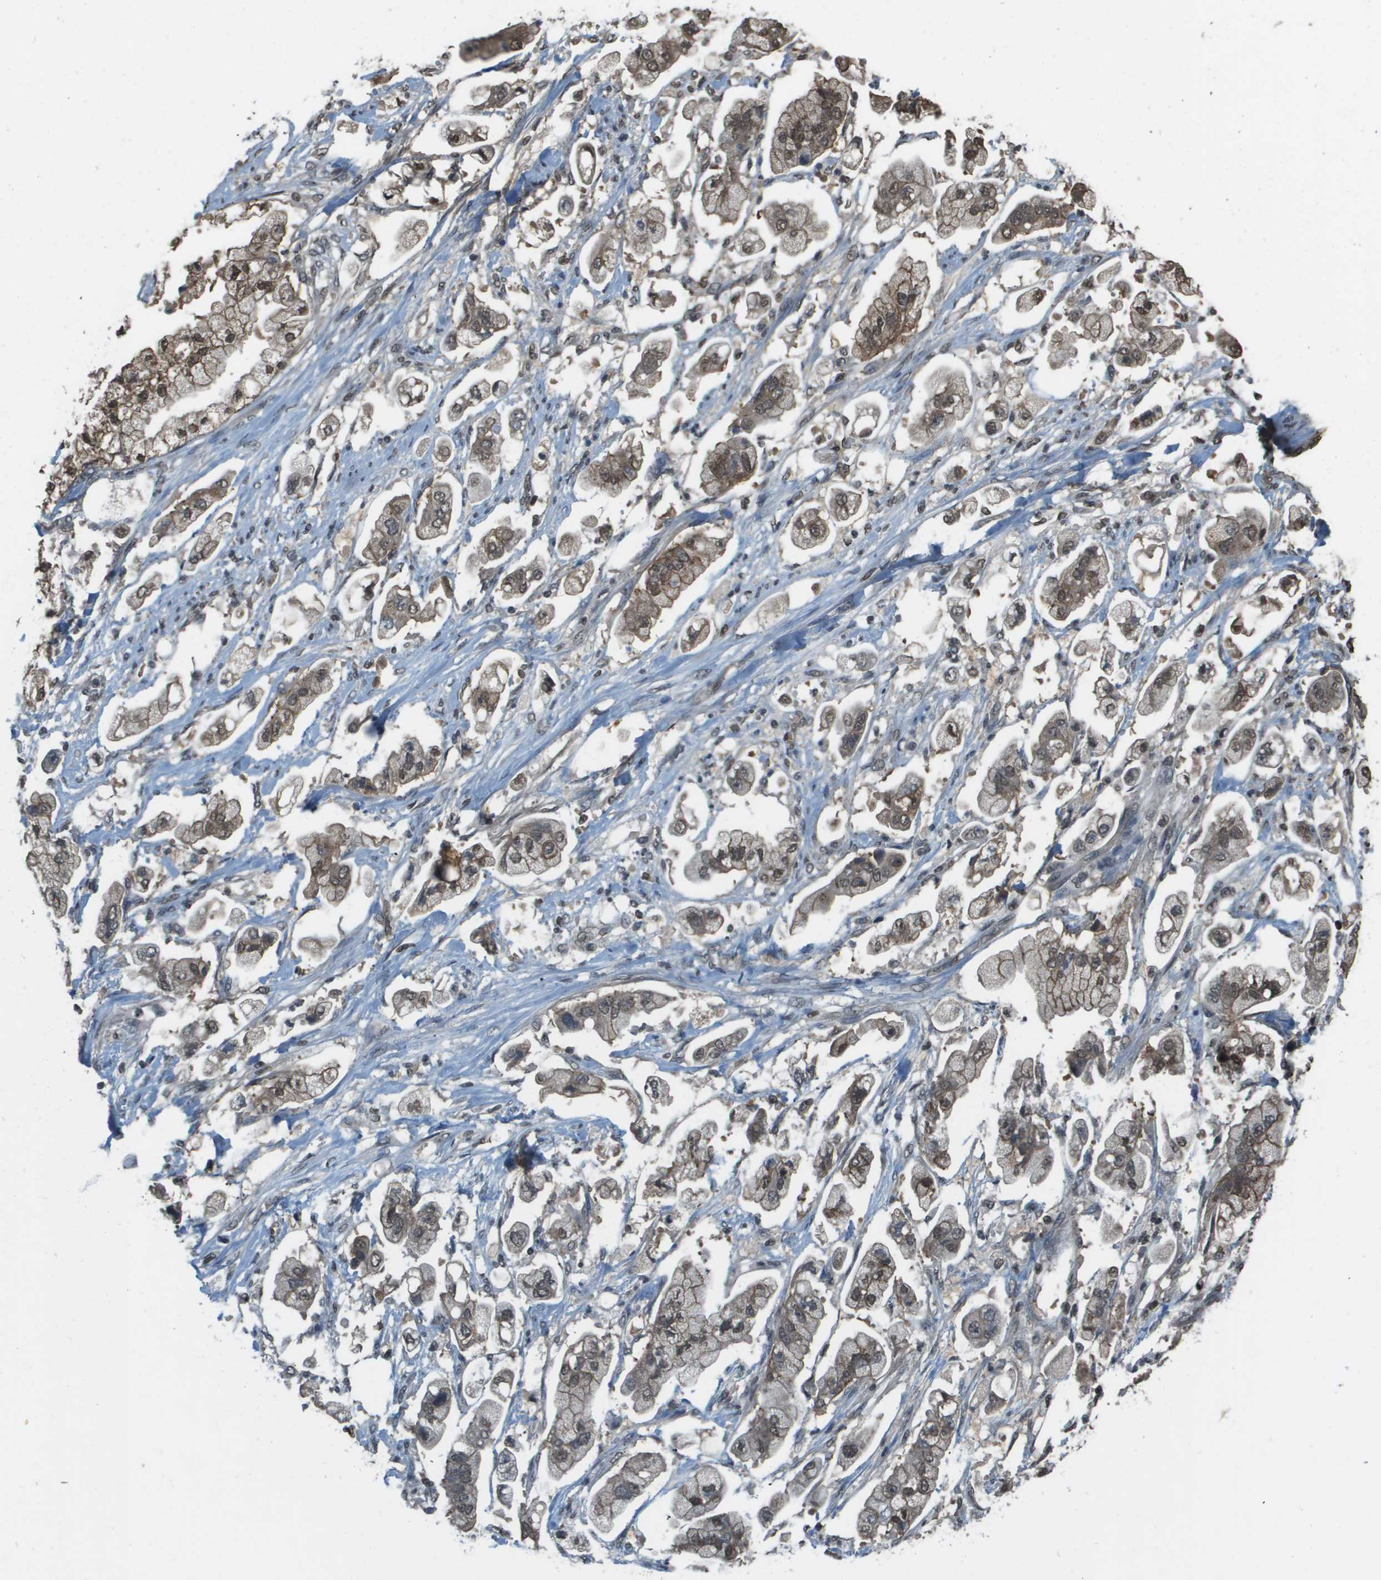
{"staining": {"intensity": "weak", "quantity": "25%-75%", "location": "nuclear"}, "tissue": "stomach cancer", "cell_type": "Tumor cells", "image_type": "cancer", "snomed": [{"axis": "morphology", "description": "Adenocarcinoma, NOS"}, {"axis": "topography", "description": "Stomach"}], "caption": "Immunohistochemistry (IHC) (DAB) staining of human adenocarcinoma (stomach) exhibits weak nuclear protein expression in about 25%-75% of tumor cells.", "gene": "NDRG2", "patient": {"sex": "male", "age": 62}}